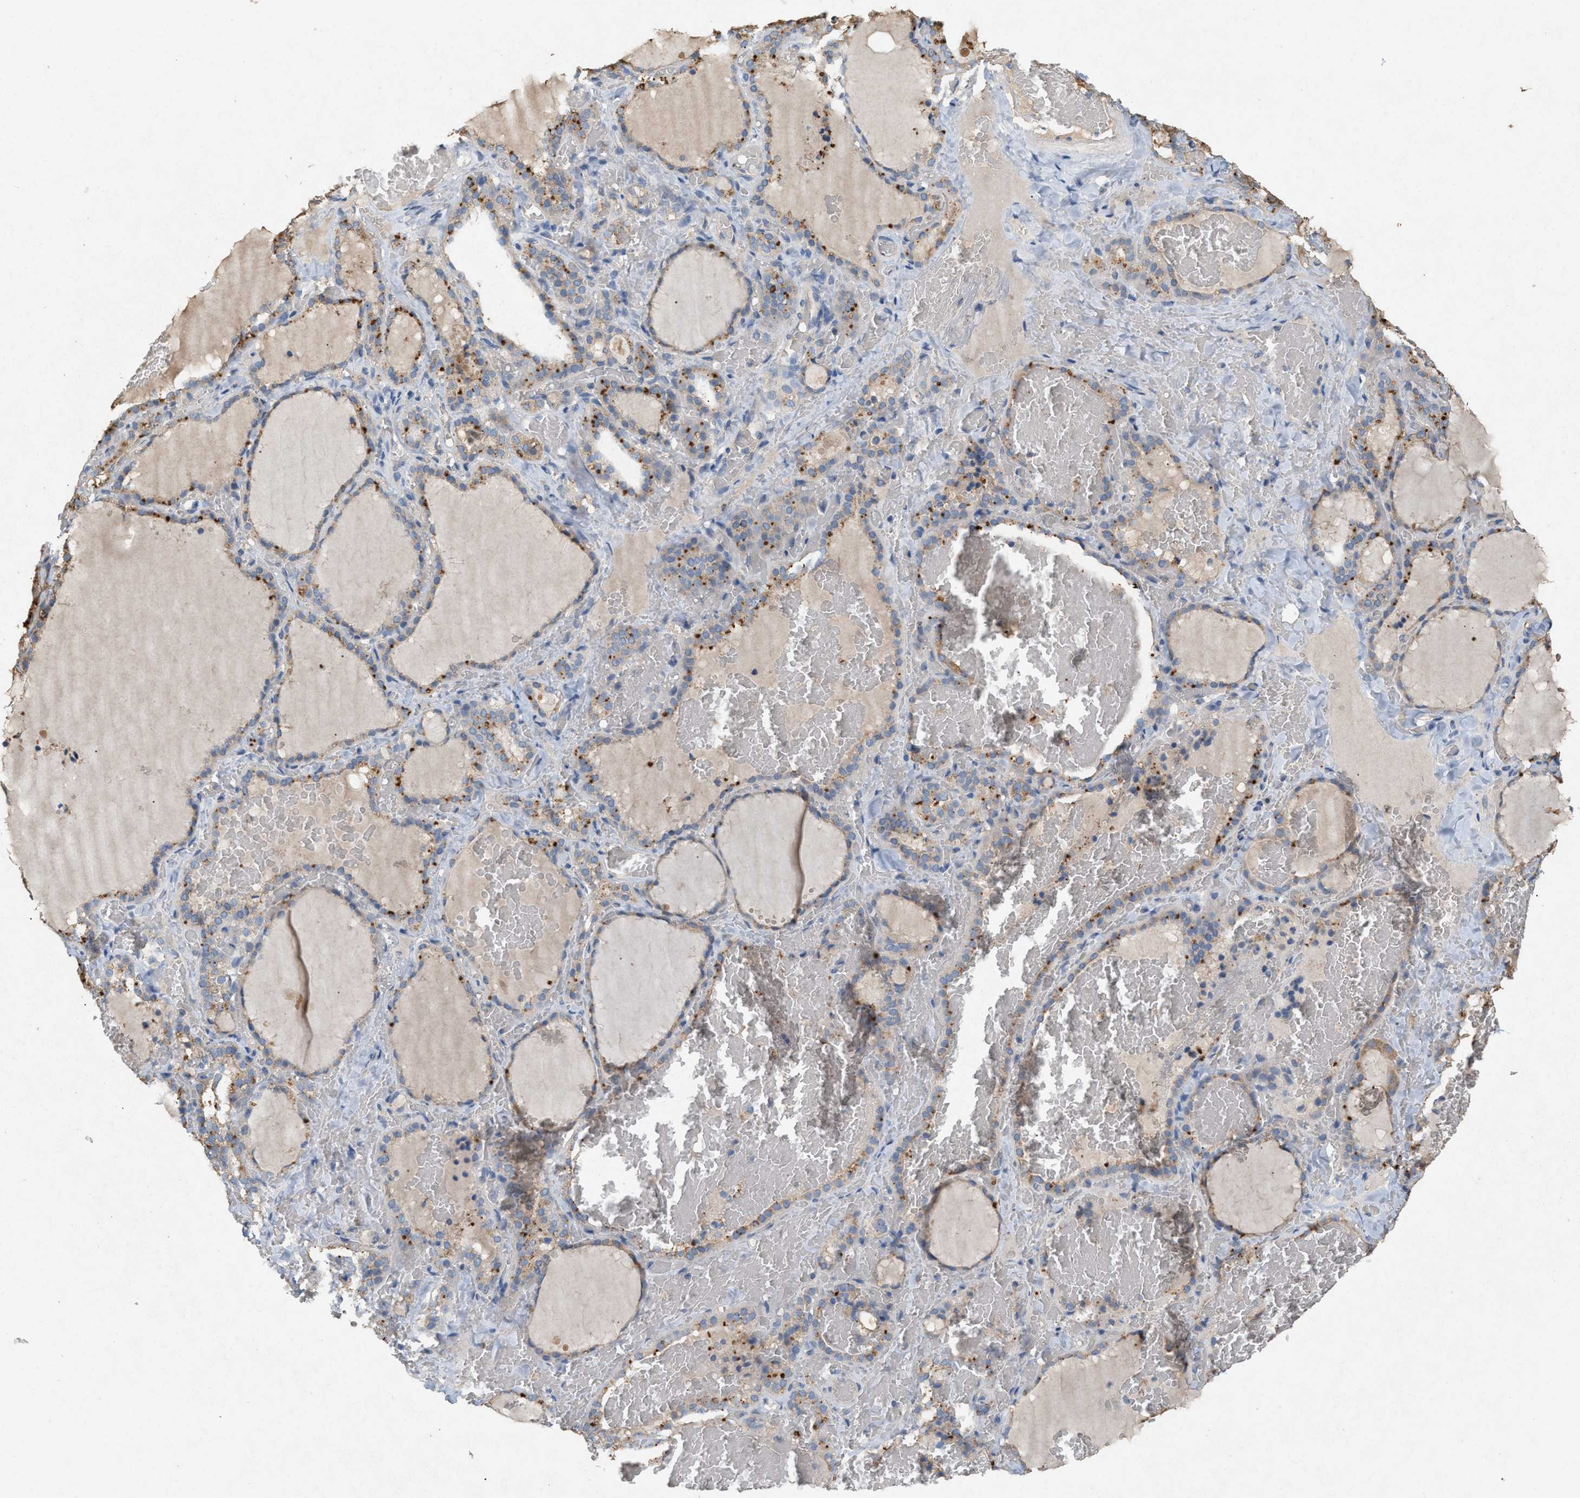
{"staining": {"intensity": "moderate", "quantity": "25%-75%", "location": "cytoplasmic/membranous"}, "tissue": "thyroid gland", "cell_type": "Glandular cells", "image_type": "normal", "snomed": [{"axis": "morphology", "description": "Normal tissue, NOS"}, {"axis": "topography", "description": "Thyroid gland"}], "caption": "High-power microscopy captured an IHC histopathology image of normal thyroid gland, revealing moderate cytoplasmic/membranous positivity in approximately 25%-75% of glandular cells.", "gene": "DCAF7", "patient": {"sex": "female", "age": 22}}